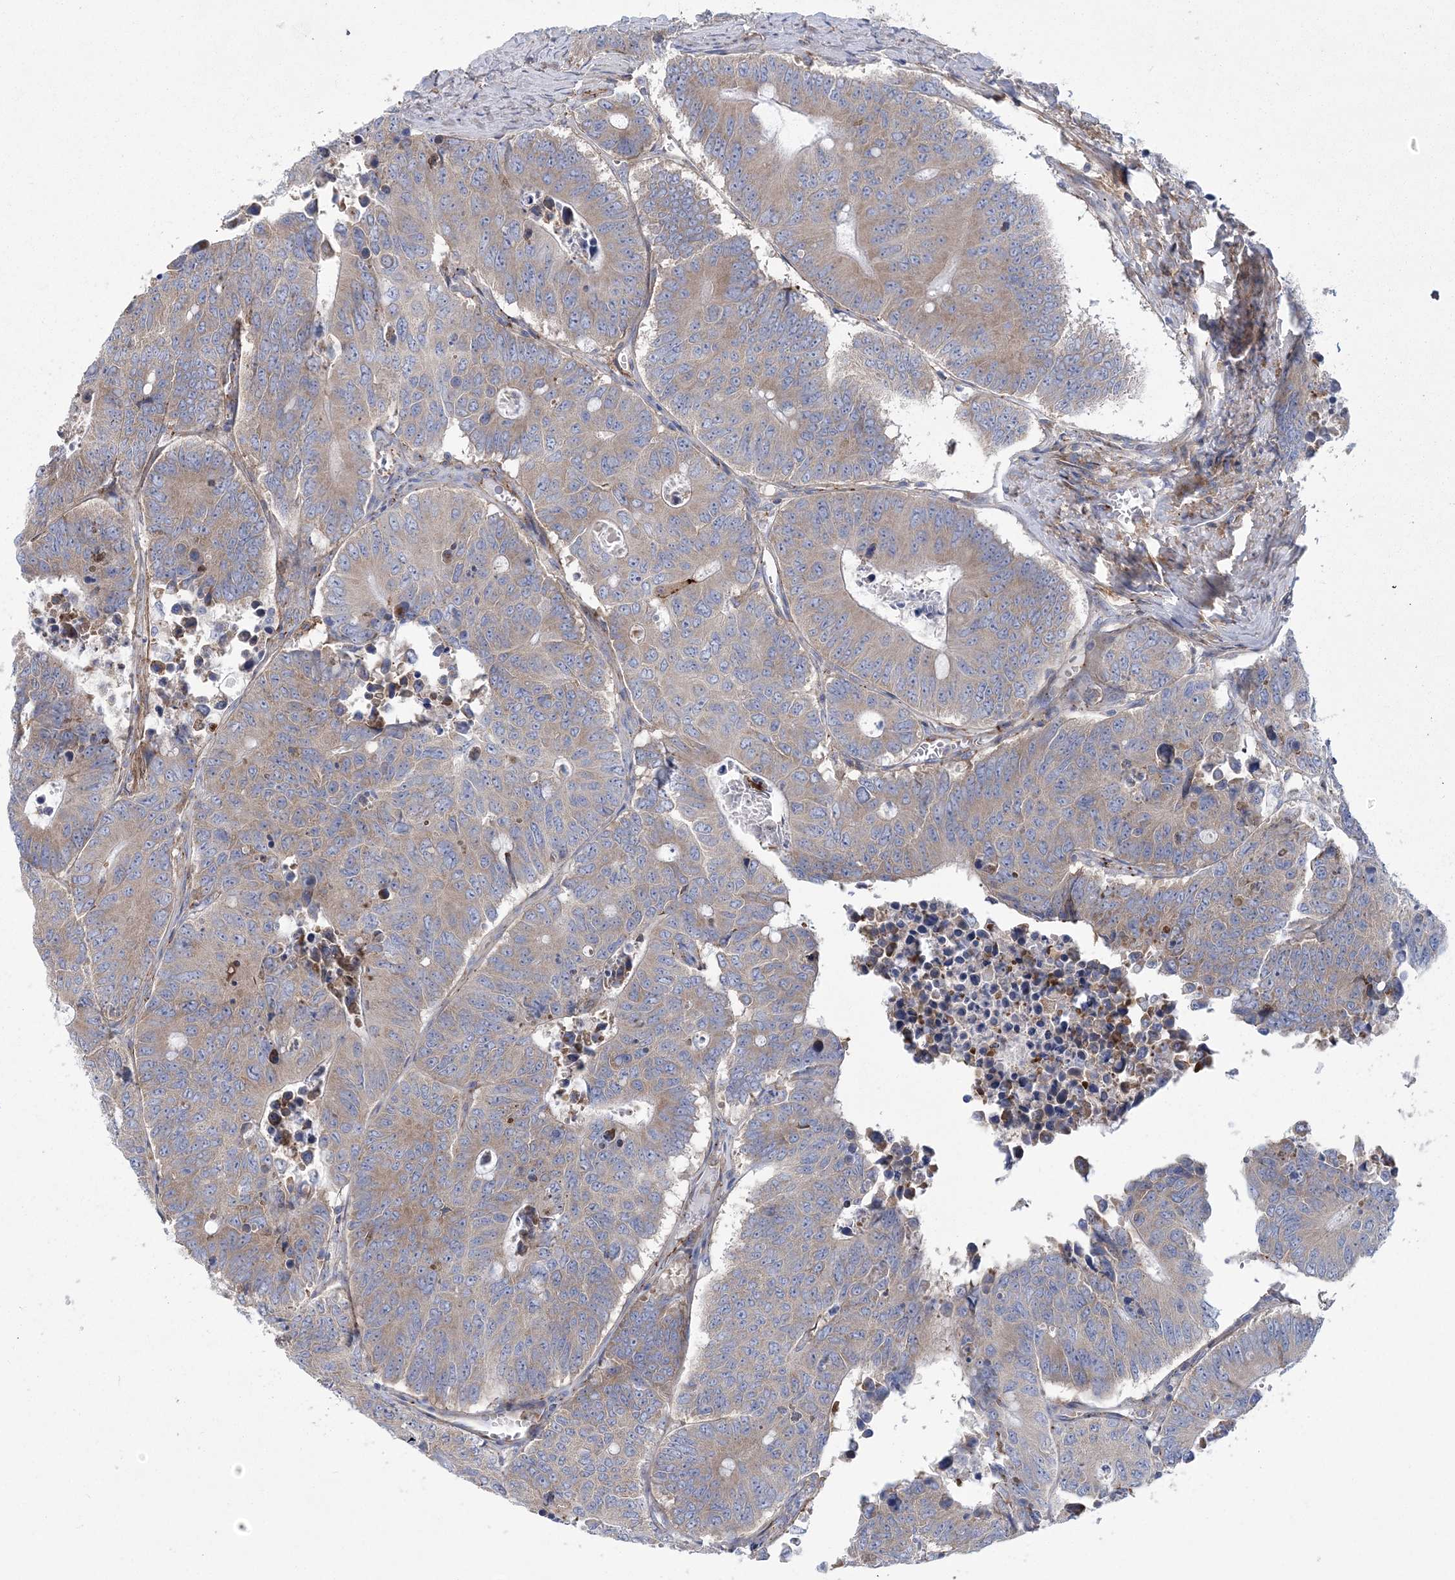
{"staining": {"intensity": "moderate", "quantity": ">75%", "location": "cytoplasmic/membranous"}, "tissue": "colorectal cancer", "cell_type": "Tumor cells", "image_type": "cancer", "snomed": [{"axis": "morphology", "description": "Adenocarcinoma, NOS"}, {"axis": "topography", "description": "Colon"}], "caption": "Immunohistochemistry staining of colorectal cancer, which displays medium levels of moderate cytoplasmic/membranous positivity in approximately >75% of tumor cells indicating moderate cytoplasmic/membranous protein staining. The staining was performed using DAB (3,3'-diaminobenzidine) (brown) for protein detection and nuclei were counterstained in hematoxylin (blue).", "gene": "ARSJ", "patient": {"sex": "male", "age": 87}}